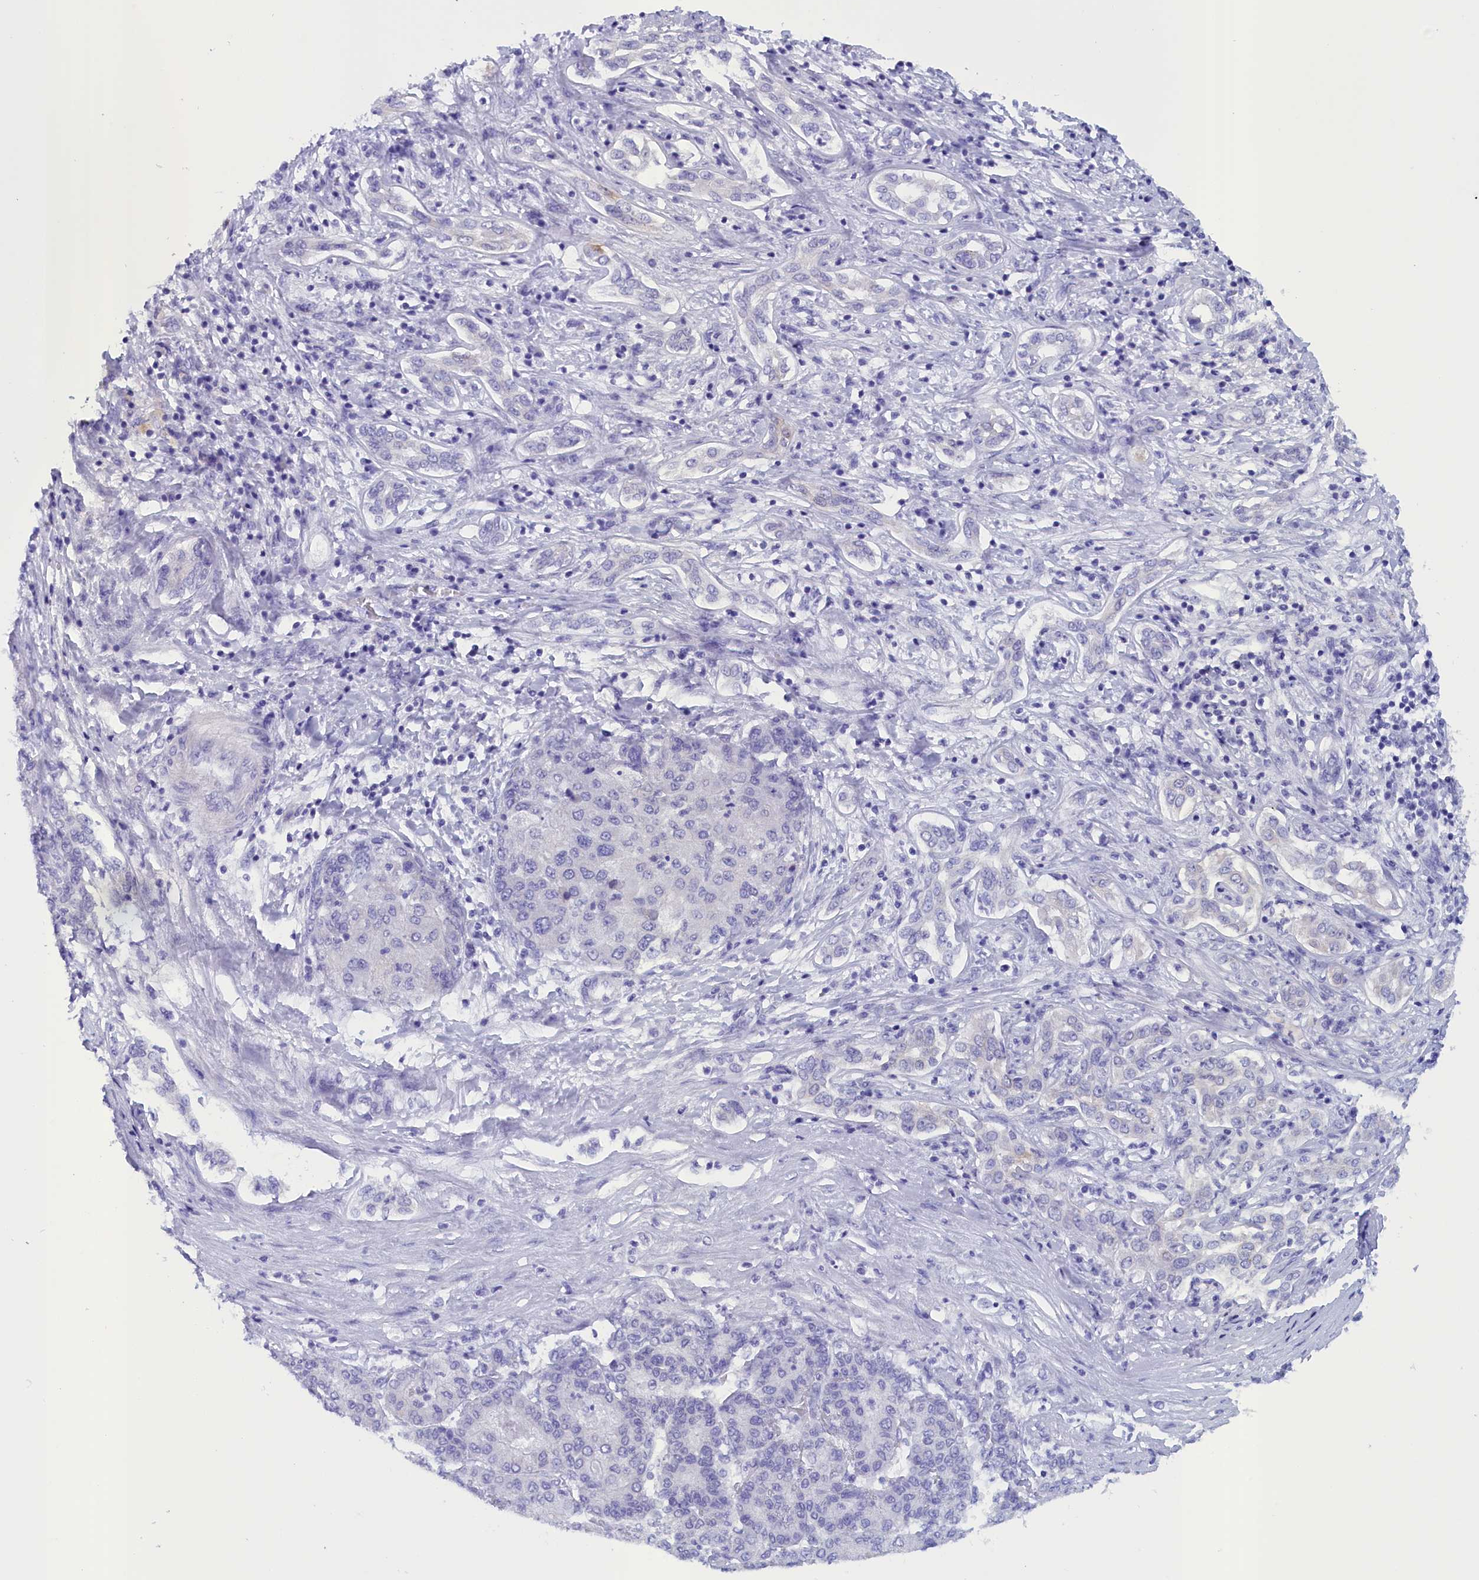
{"staining": {"intensity": "negative", "quantity": "none", "location": "none"}, "tissue": "liver cancer", "cell_type": "Tumor cells", "image_type": "cancer", "snomed": [{"axis": "morphology", "description": "Carcinoma, Hepatocellular, NOS"}, {"axis": "topography", "description": "Liver"}], "caption": "Immunohistochemistry (IHC) micrograph of human liver hepatocellular carcinoma stained for a protein (brown), which displays no expression in tumor cells.", "gene": "ANKRD2", "patient": {"sex": "male", "age": 65}}